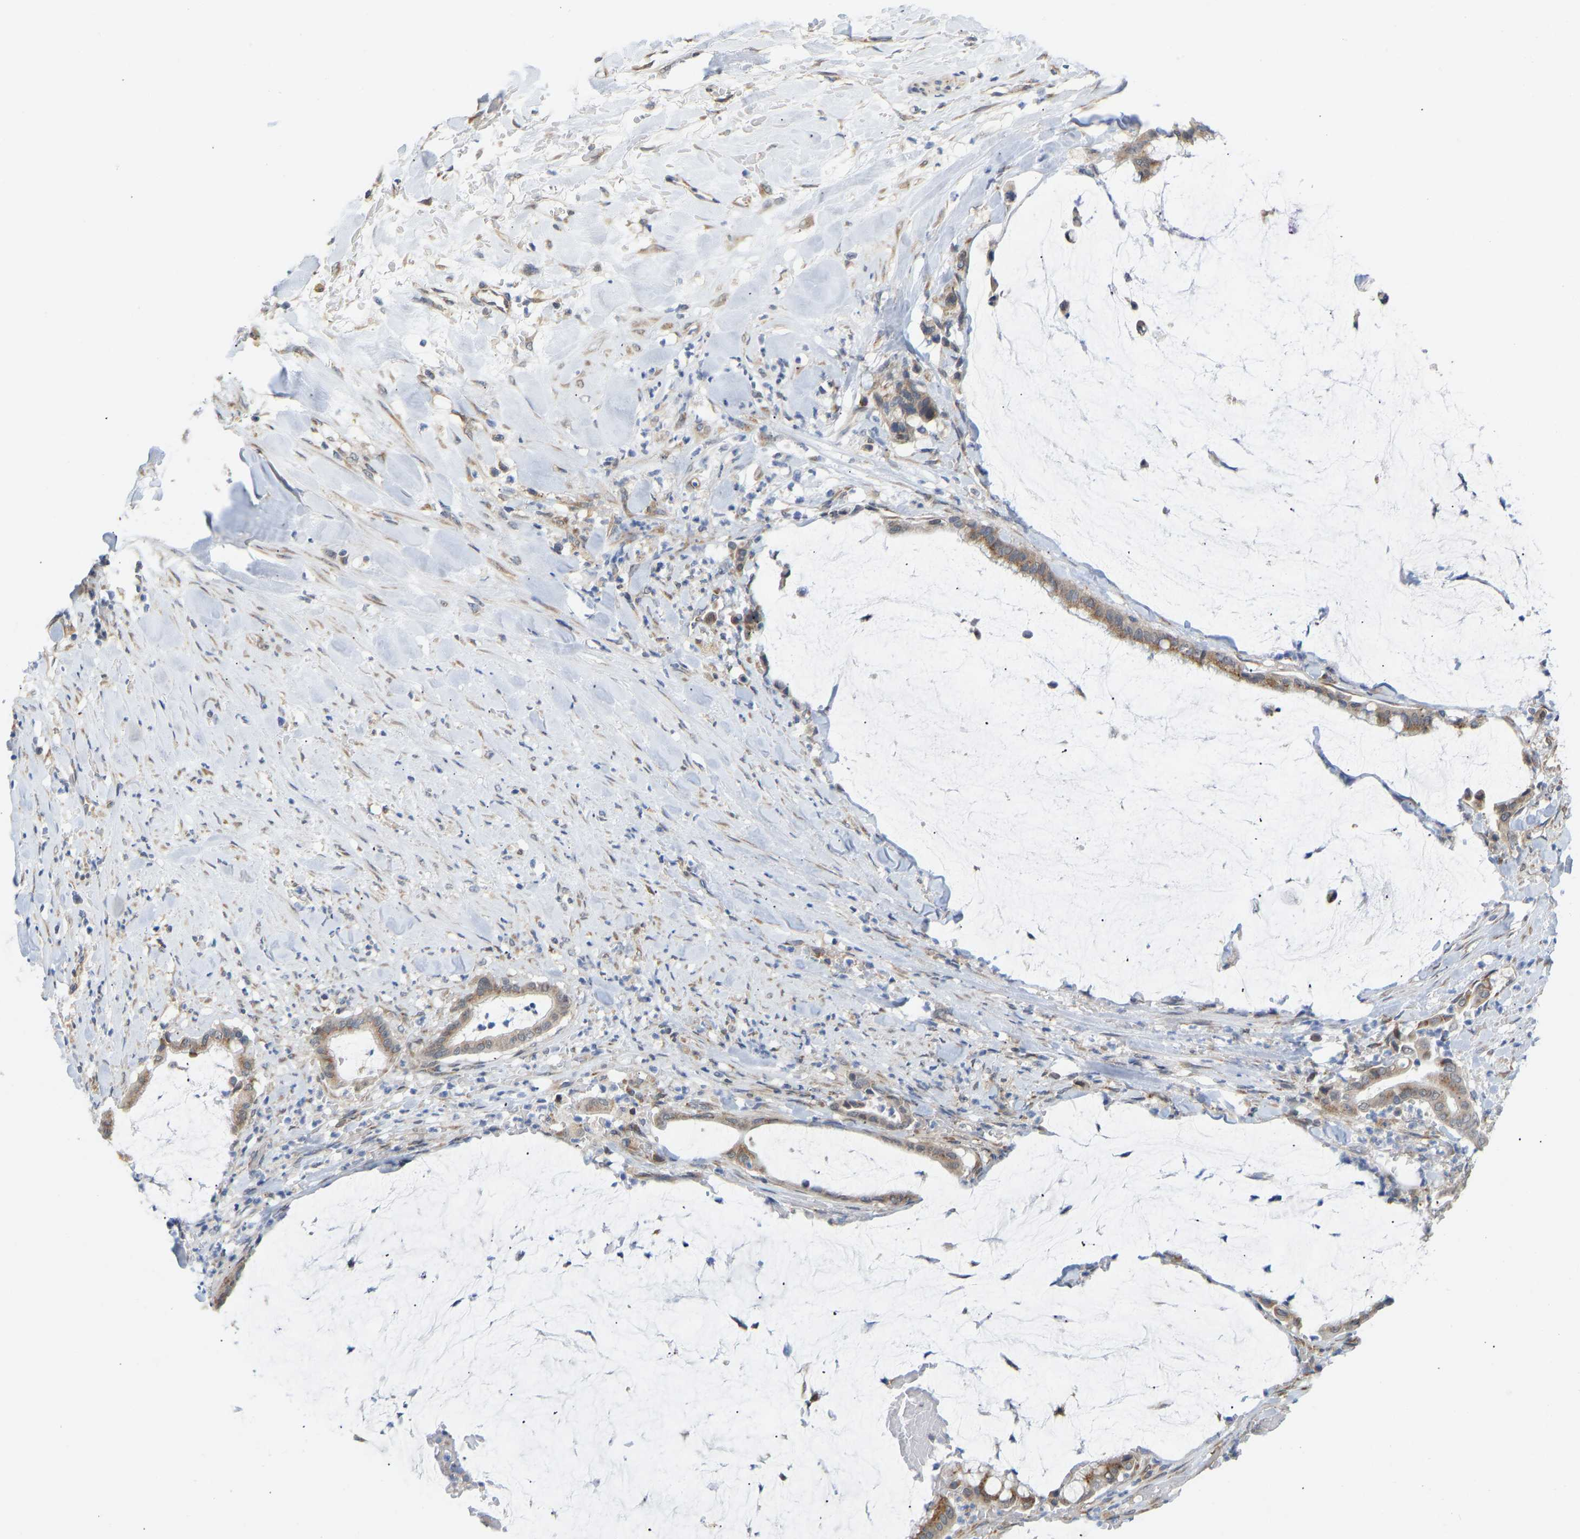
{"staining": {"intensity": "moderate", "quantity": ">75%", "location": "cytoplasmic/membranous"}, "tissue": "pancreatic cancer", "cell_type": "Tumor cells", "image_type": "cancer", "snomed": [{"axis": "morphology", "description": "Adenocarcinoma, NOS"}, {"axis": "topography", "description": "Pancreas"}], "caption": "High-magnification brightfield microscopy of pancreatic adenocarcinoma stained with DAB (3,3'-diaminobenzidine) (brown) and counterstained with hematoxylin (blue). tumor cells exhibit moderate cytoplasmic/membranous positivity is present in about>75% of cells.", "gene": "BEND3", "patient": {"sex": "male", "age": 41}}